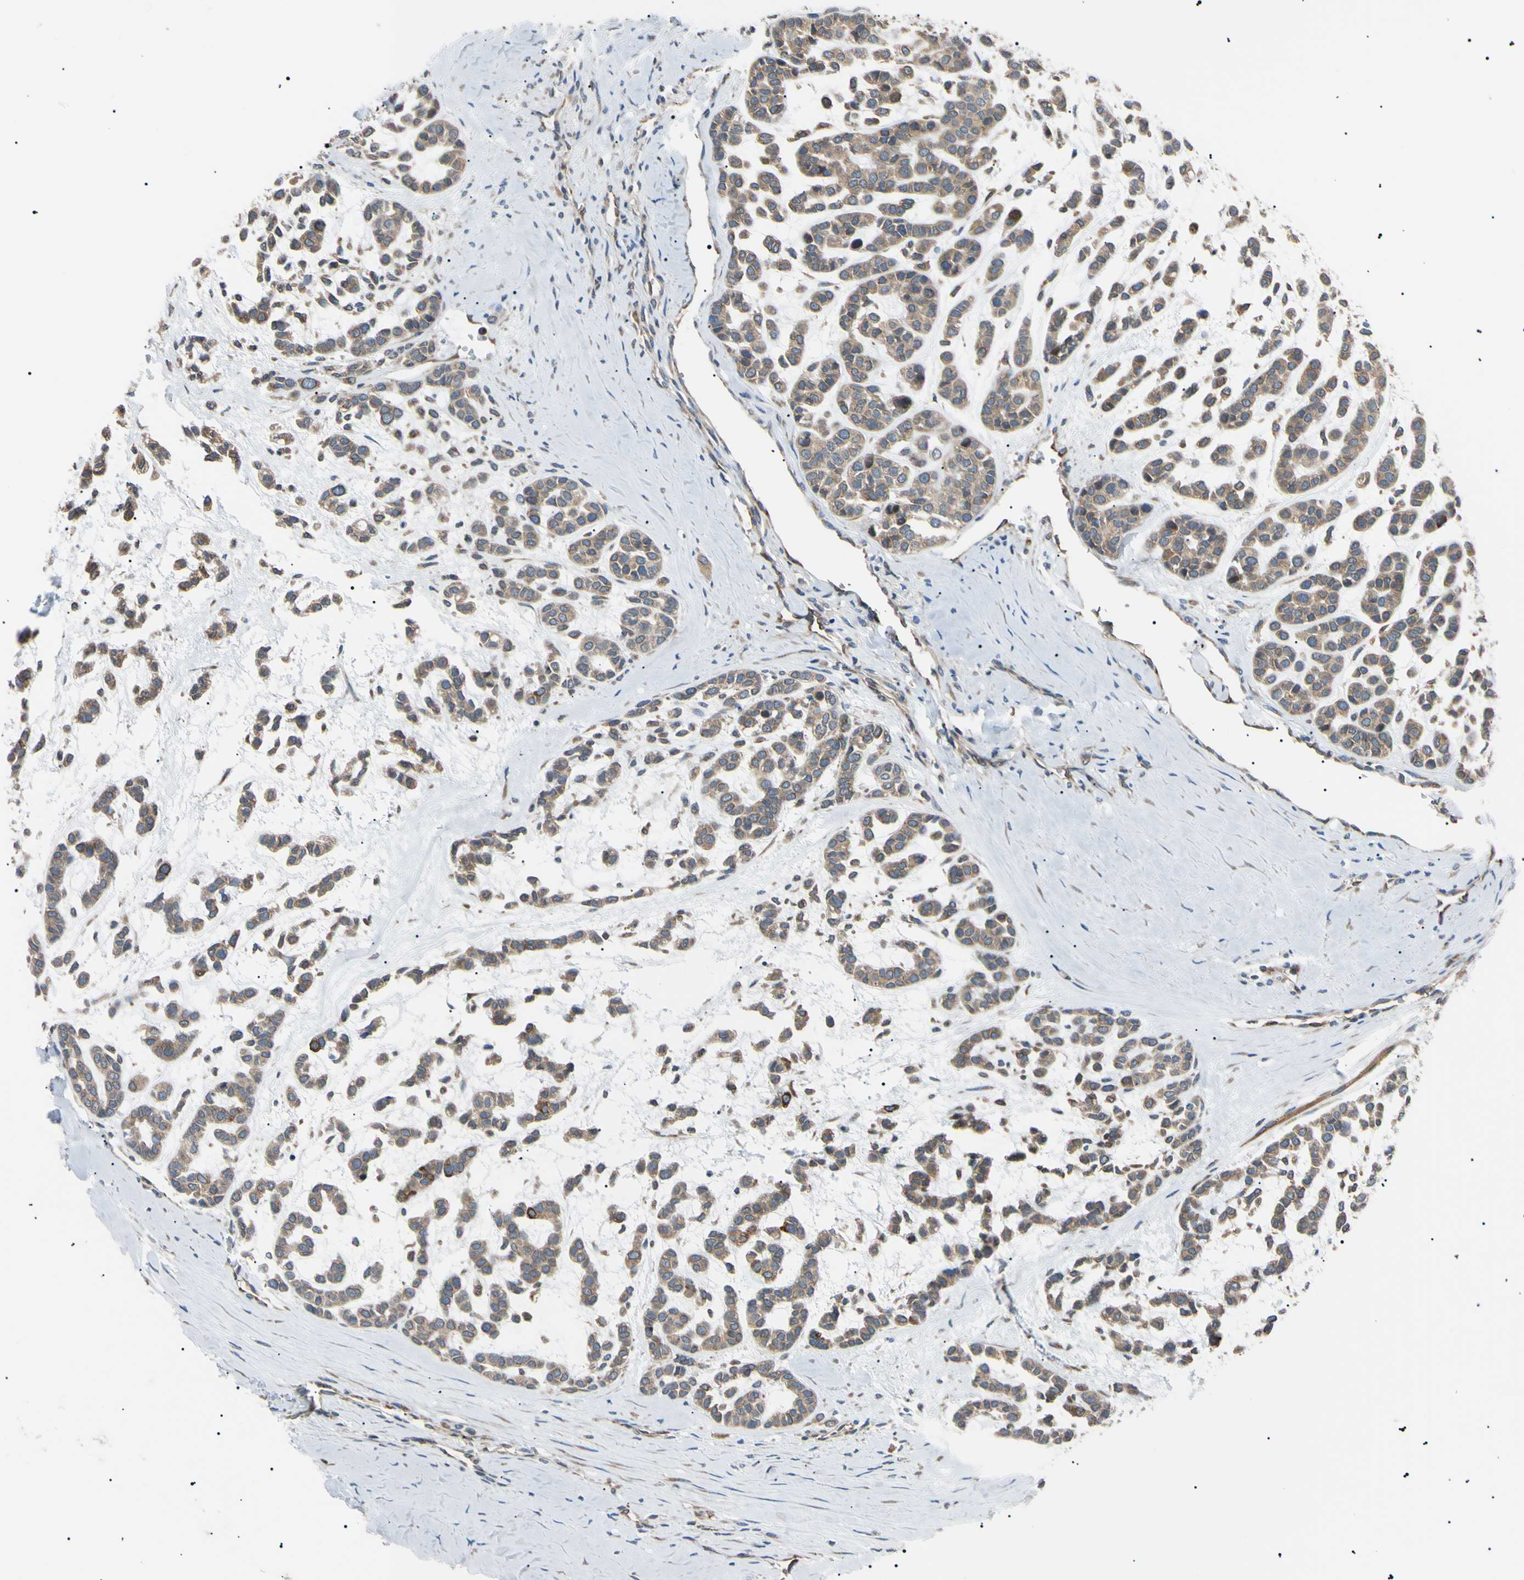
{"staining": {"intensity": "moderate", "quantity": ">75%", "location": "cytoplasmic/membranous"}, "tissue": "head and neck cancer", "cell_type": "Tumor cells", "image_type": "cancer", "snomed": [{"axis": "morphology", "description": "Adenocarcinoma, NOS"}, {"axis": "morphology", "description": "Adenoma, NOS"}, {"axis": "topography", "description": "Head-Neck"}], "caption": "High-magnification brightfield microscopy of head and neck adenoma stained with DAB (3,3'-diaminobenzidine) (brown) and counterstained with hematoxylin (blue). tumor cells exhibit moderate cytoplasmic/membranous expression is identified in approximately>75% of cells.", "gene": "VAPA", "patient": {"sex": "female", "age": 55}}